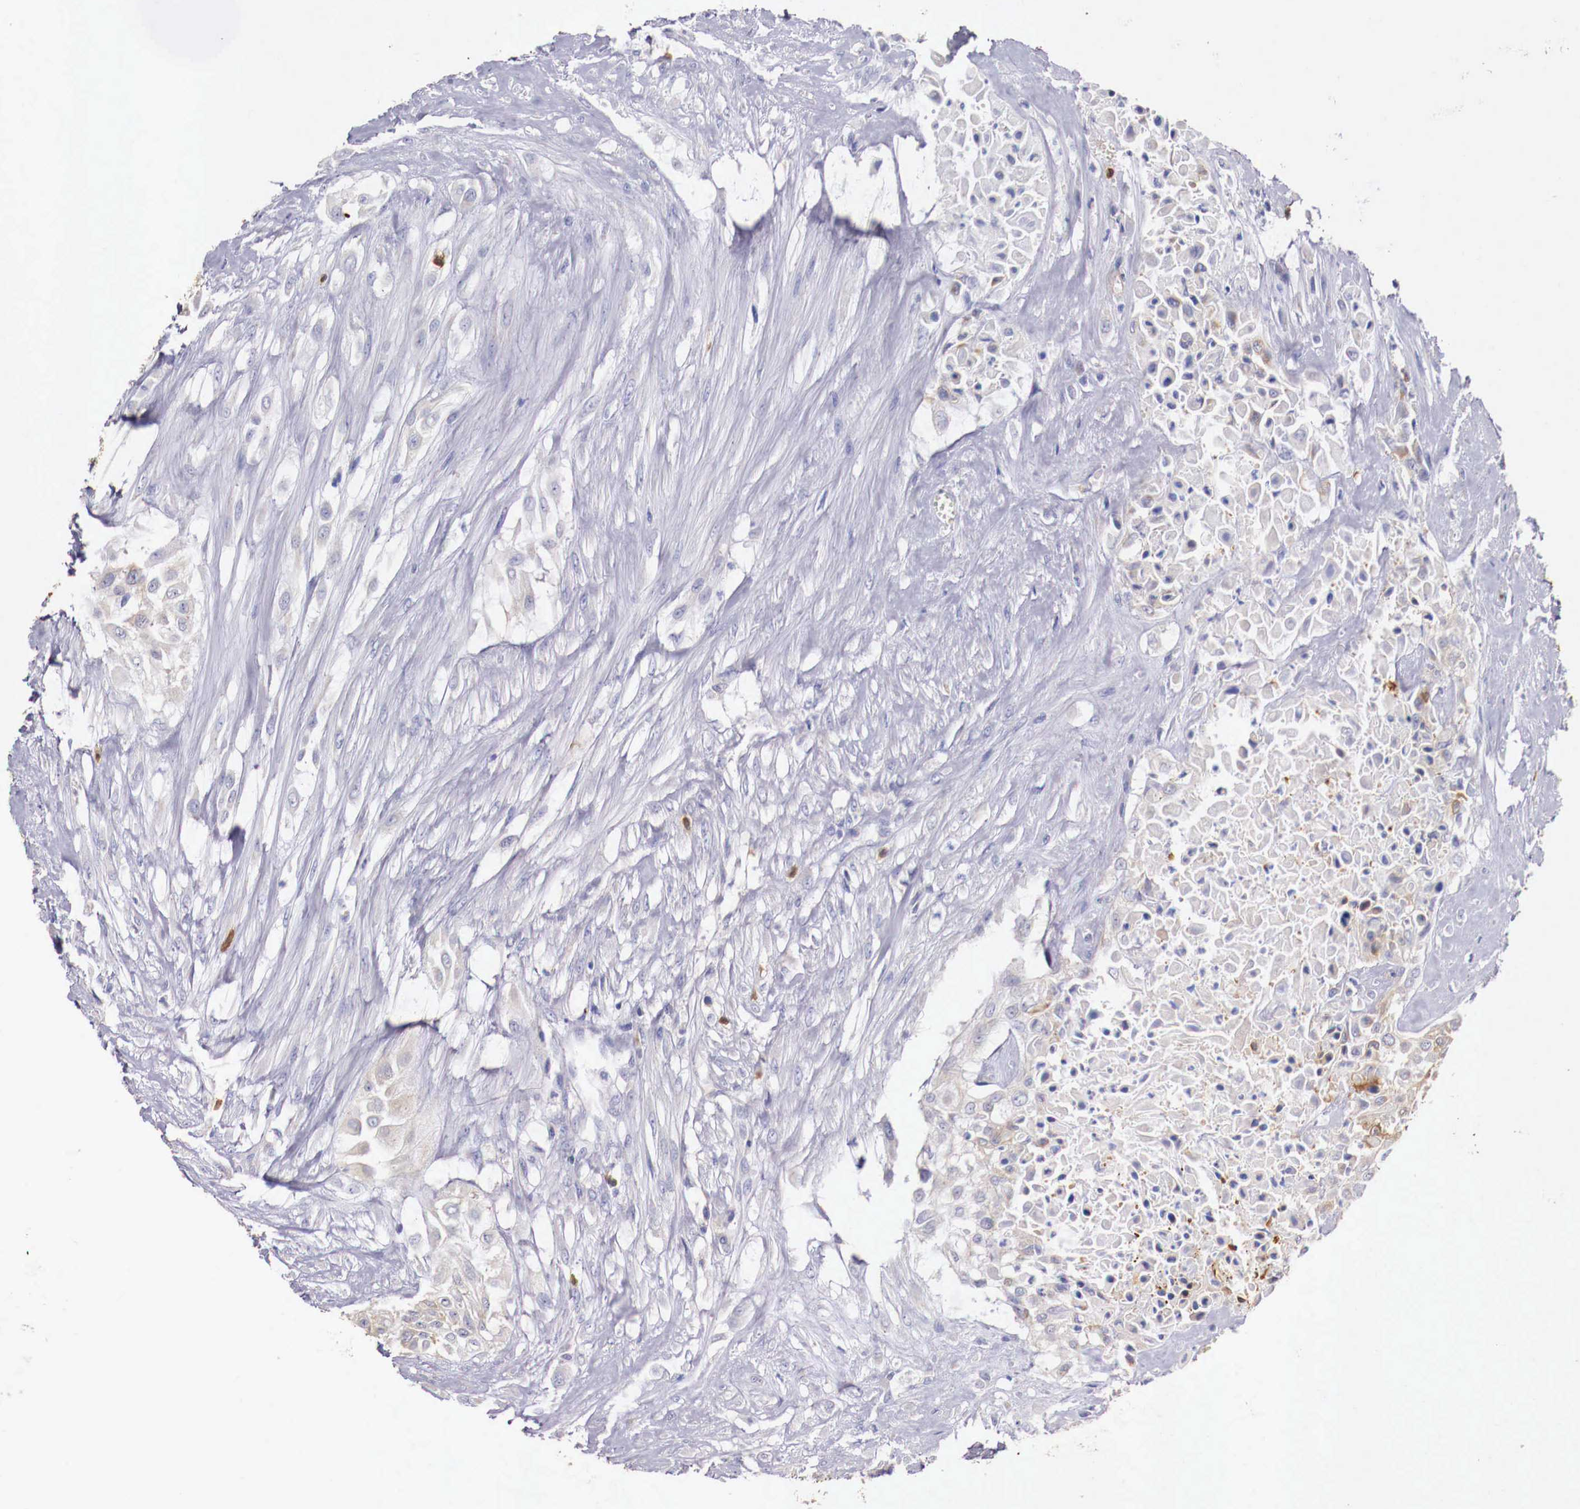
{"staining": {"intensity": "weak", "quantity": ">75%", "location": "cytoplasmic/membranous"}, "tissue": "urothelial cancer", "cell_type": "Tumor cells", "image_type": "cancer", "snomed": [{"axis": "morphology", "description": "Urothelial carcinoma, High grade"}, {"axis": "topography", "description": "Urinary bladder"}], "caption": "Urothelial cancer tissue exhibits weak cytoplasmic/membranous positivity in approximately >75% of tumor cells", "gene": "PITPNA", "patient": {"sex": "male", "age": 57}}